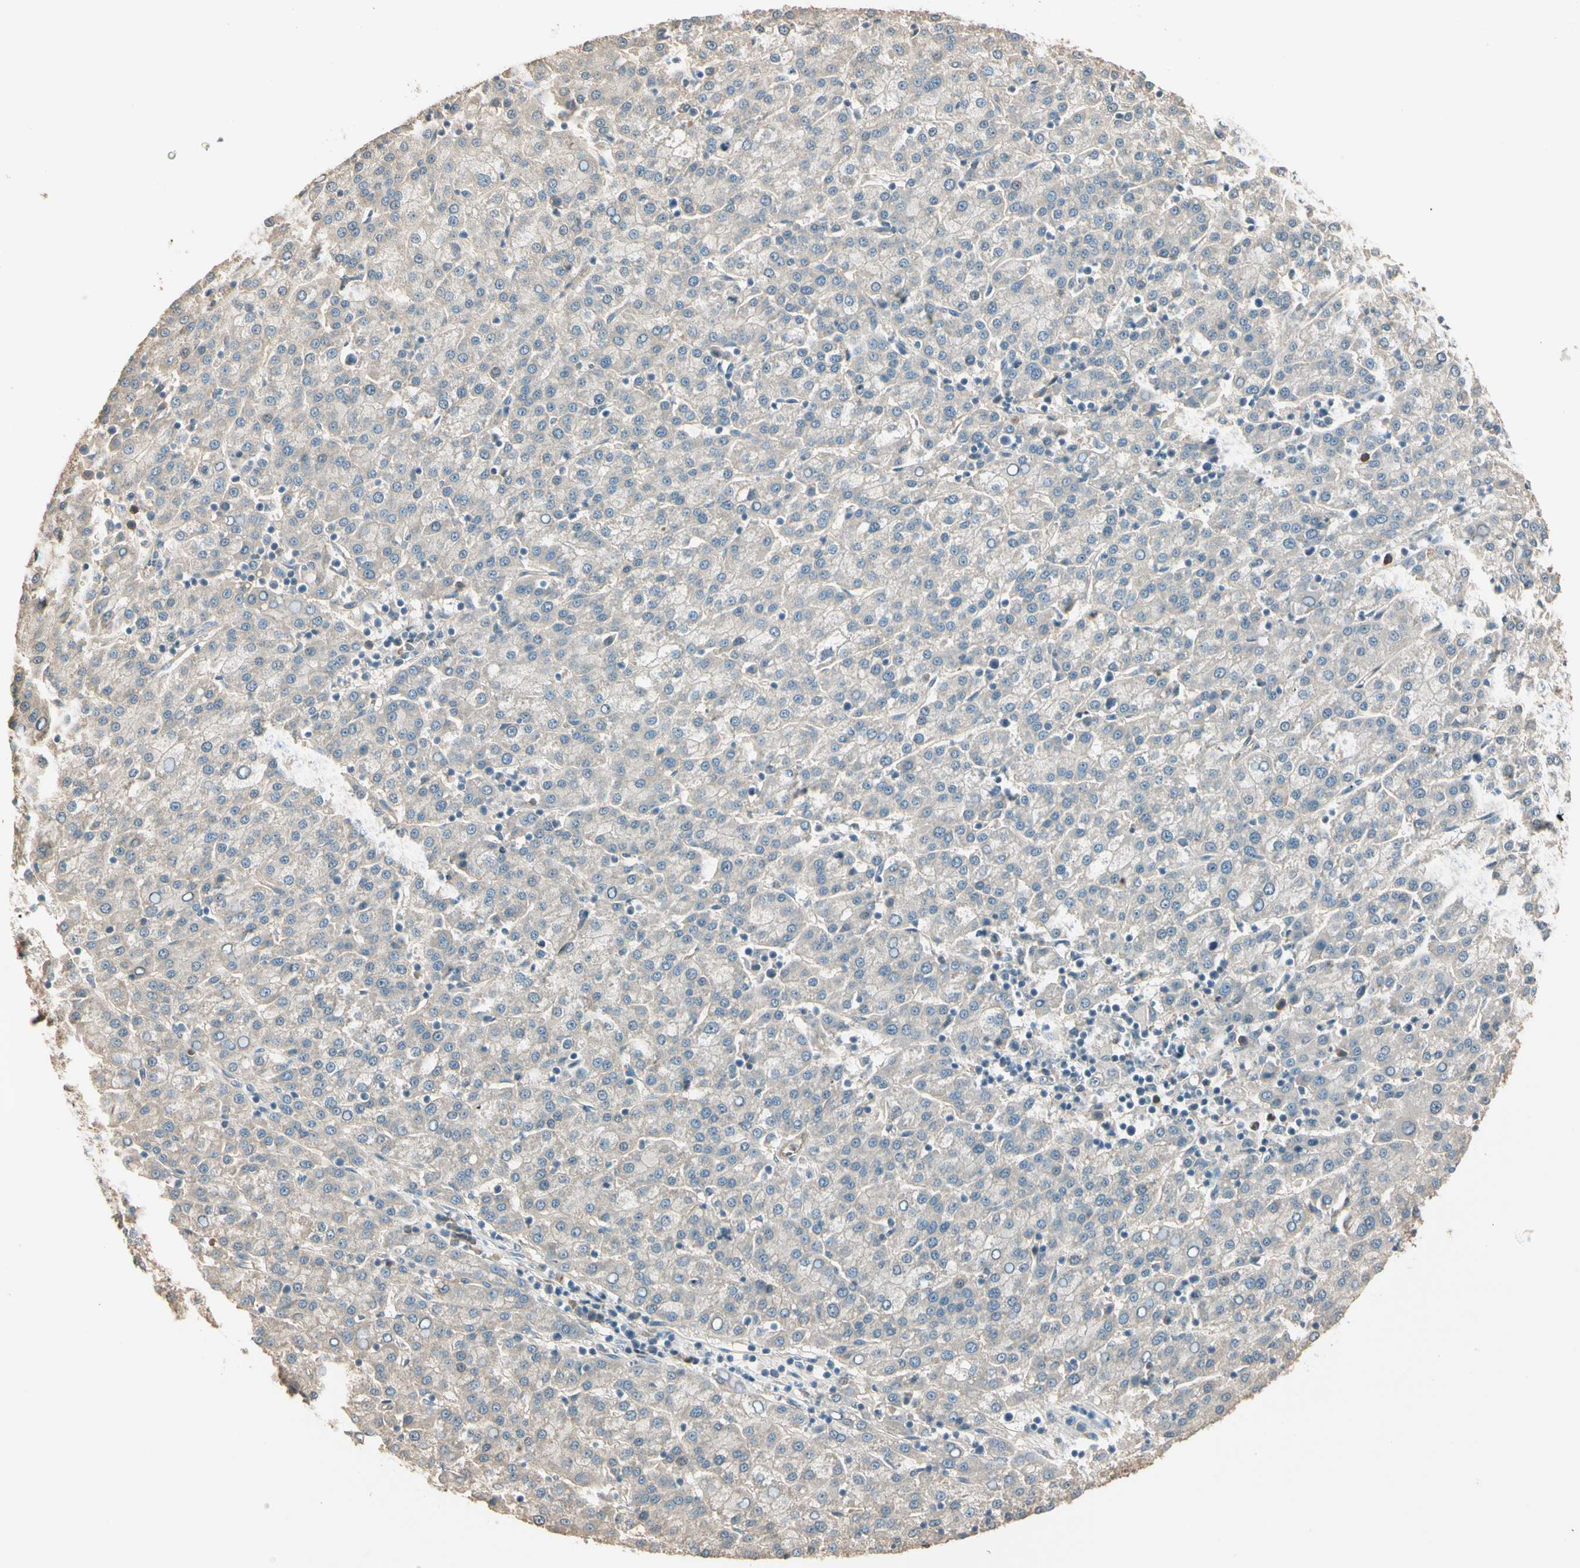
{"staining": {"intensity": "negative", "quantity": "none", "location": "none"}, "tissue": "liver cancer", "cell_type": "Tumor cells", "image_type": "cancer", "snomed": [{"axis": "morphology", "description": "Carcinoma, Hepatocellular, NOS"}, {"axis": "topography", "description": "Liver"}], "caption": "DAB (3,3'-diaminobenzidine) immunohistochemical staining of human liver hepatocellular carcinoma demonstrates no significant staining in tumor cells.", "gene": "TNFRSF21", "patient": {"sex": "female", "age": 58}}